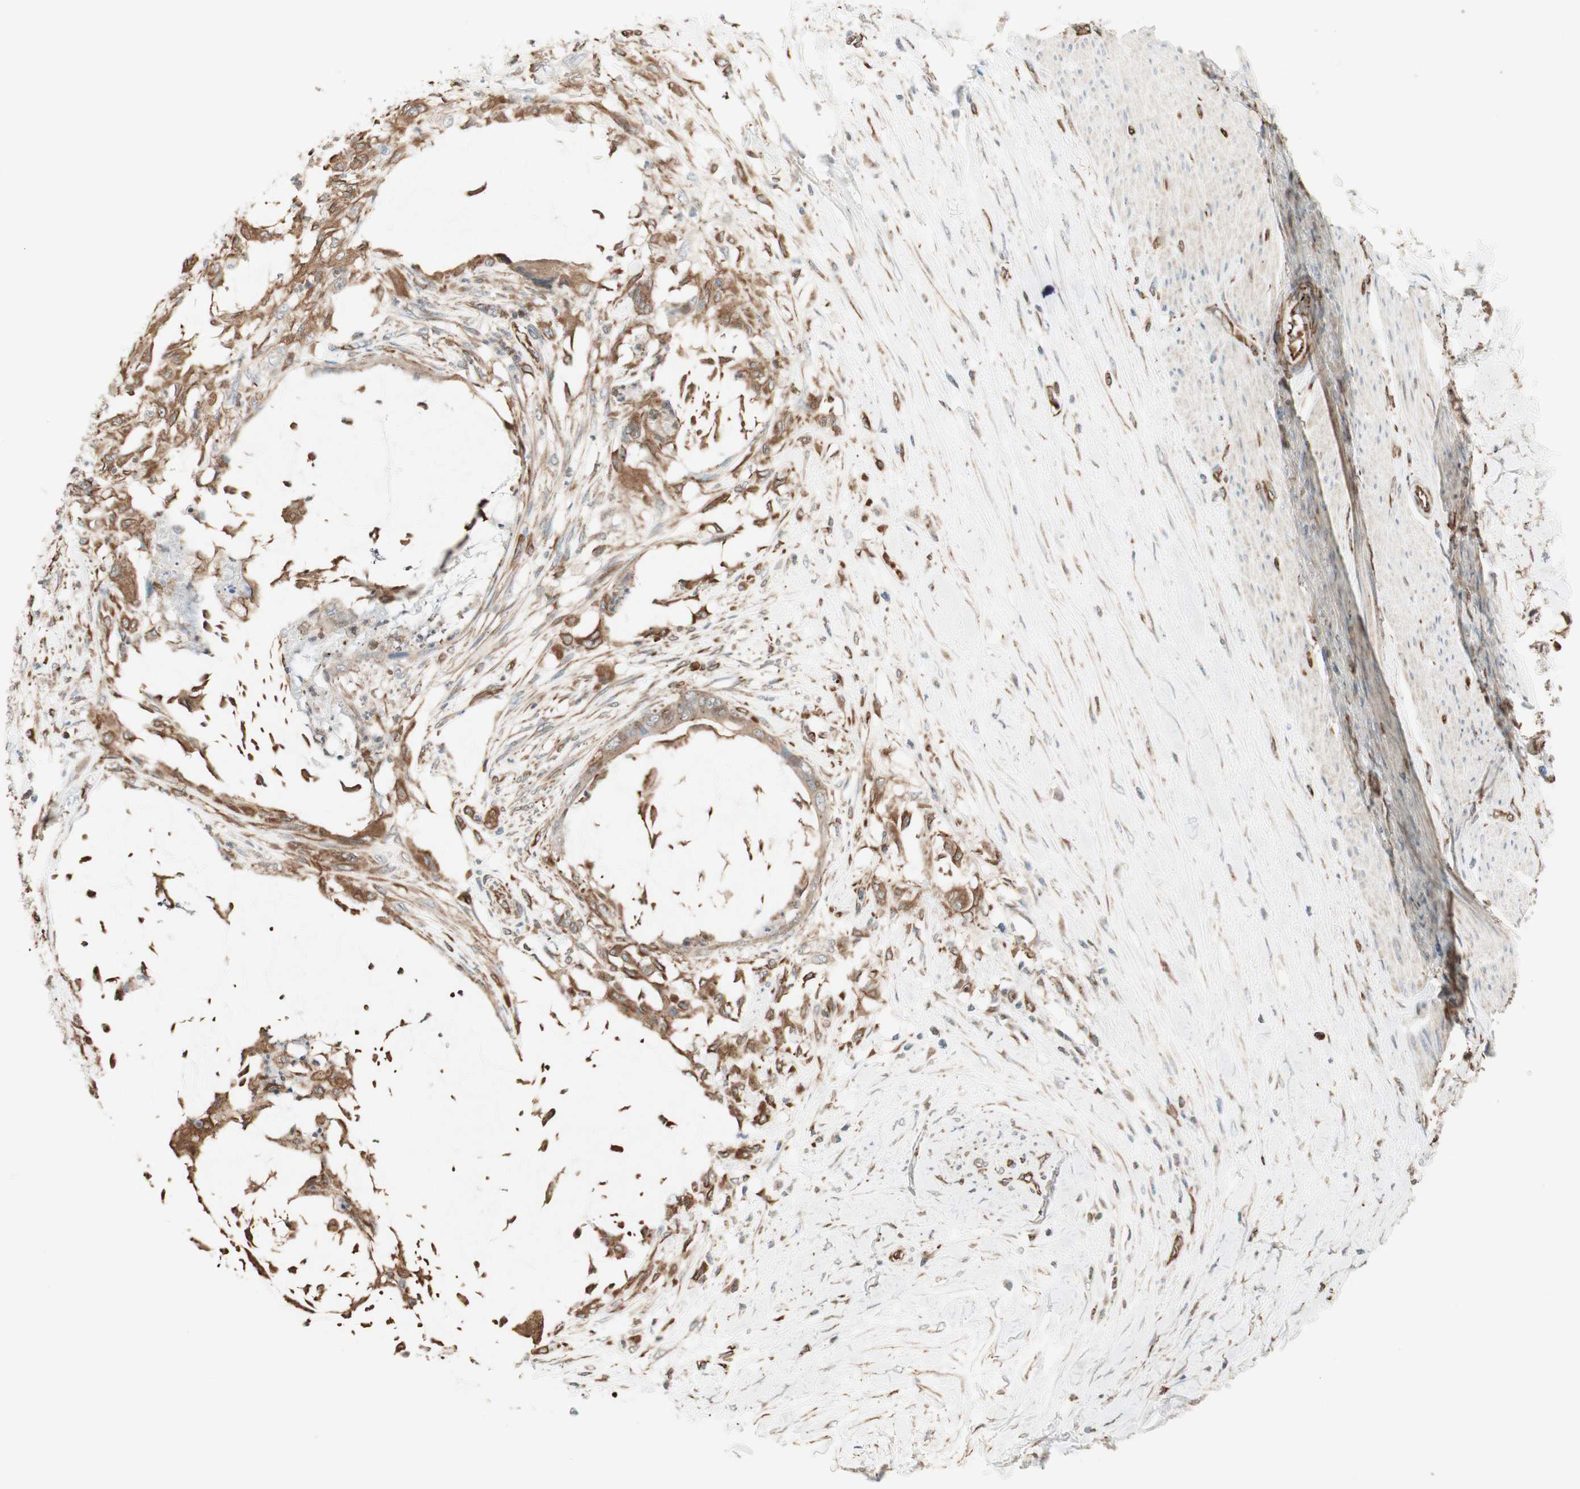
{"staining": {"intensity": "weak", "quantity": ">75%", "location": "cytoplasmic/membranous"}, "tissue": "colorectal cancer", "cell_type": "Tumor cells", "image_type": "cancer", "snomed": [{"axis": "morphology", "description": "Adenocarcinoma, NOS"}, {"axis": "topography", "description": "Rectum"}], "caption": "Immunohistochemistry image of colorectal adenocarcinoma stained for a protein (brown), which reveals low levels of weak cytoplasmic/membranous positivity in about >75% of tumor cells.", "gene": "MAD2L2", "patient": {"sex": "female", "age": 77}}